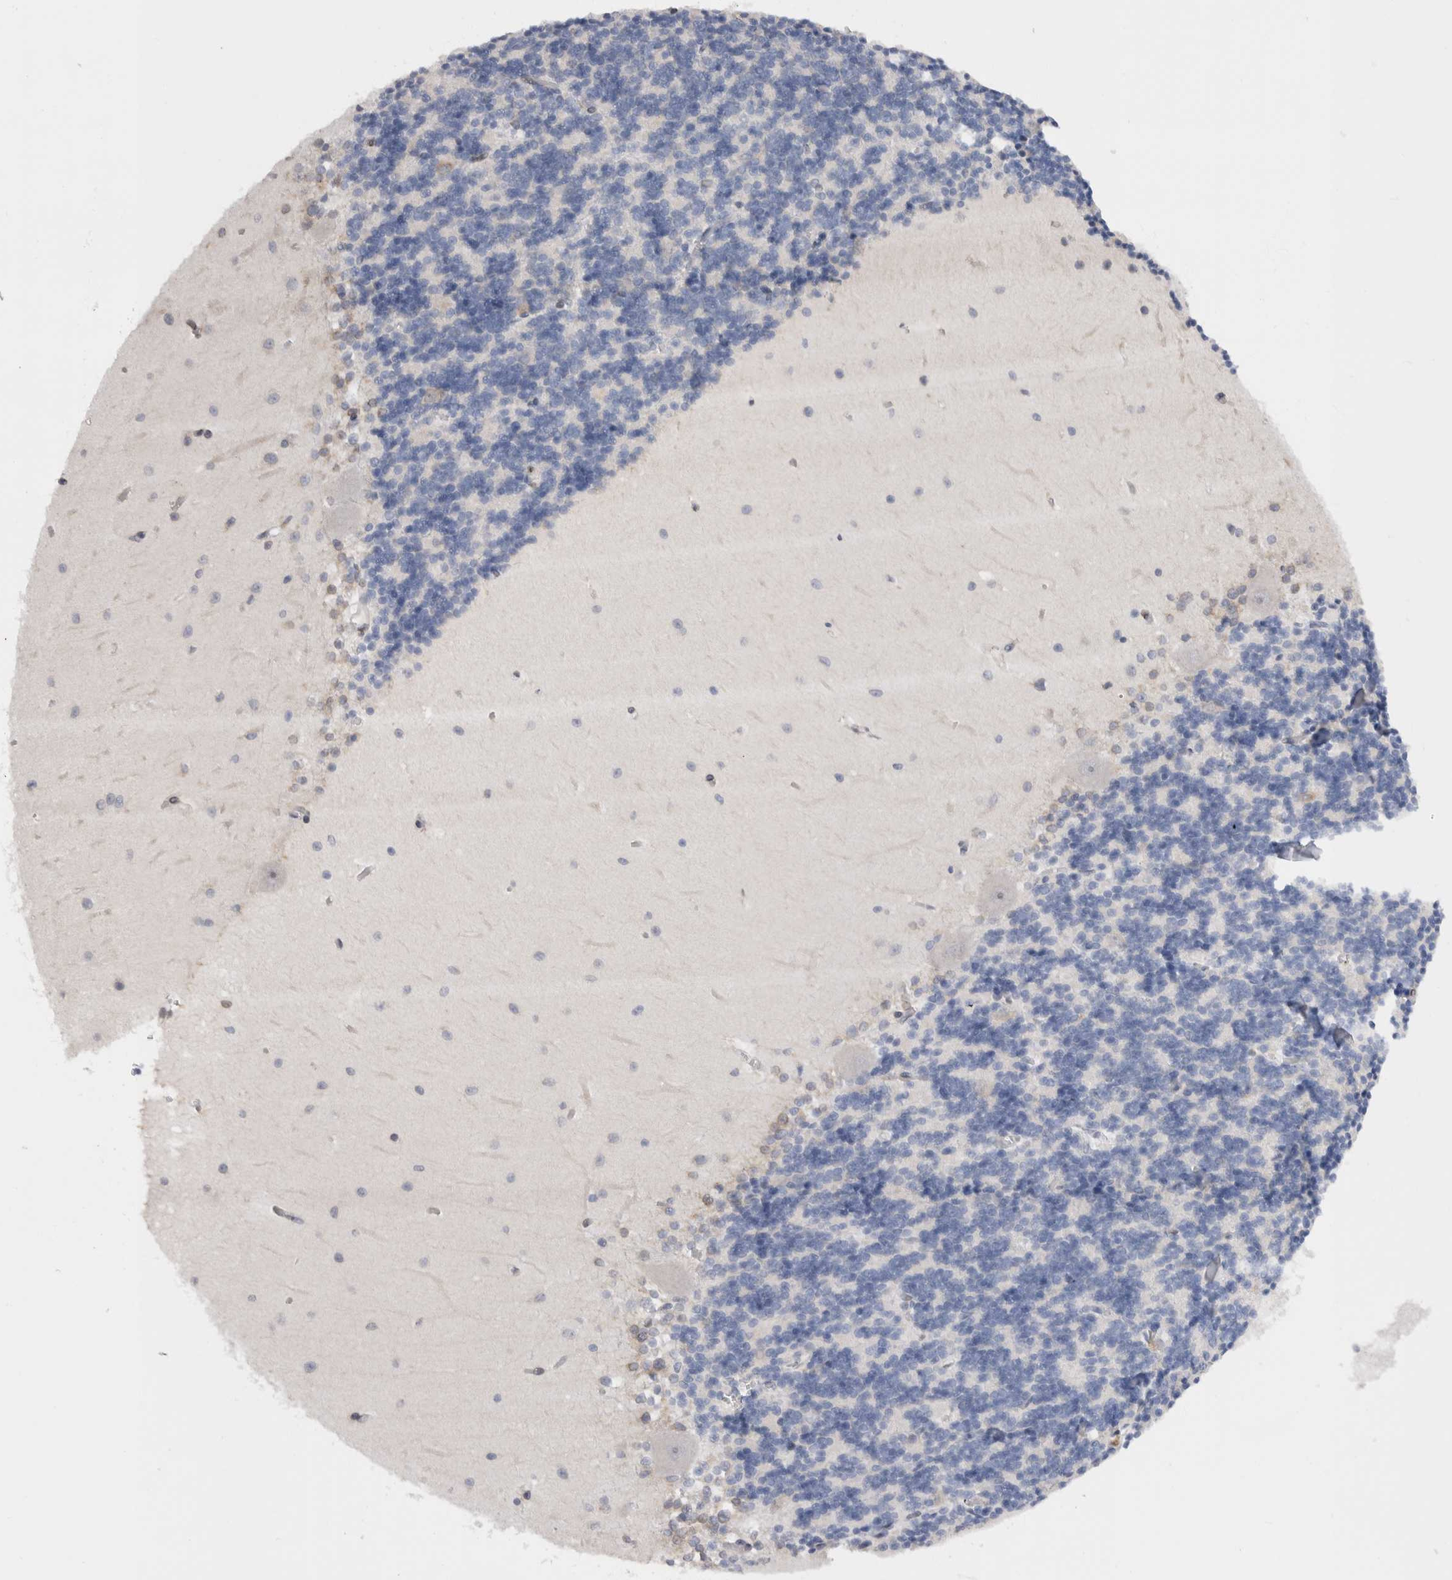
{"staining": {"intensity": "negative", "quantity": "none", "location": "none"}, "tissue": "cerebellum", "cell_type": "Cells in granular layer", "image_type": "normal", "snomed": [{"axis": "morphology", "description": "Normal tissue, NOS"}, {"axis": "topography", "description": "Cerebellum"}], "caption": "Immunohistochemistry photomicrograph of unremarkable cerebellum stained for a protein (brown), which demonstrates no staining in cells in granular layer.", "gene": "VCPIP1", "patient": {"sex": "male", "age": 37}}